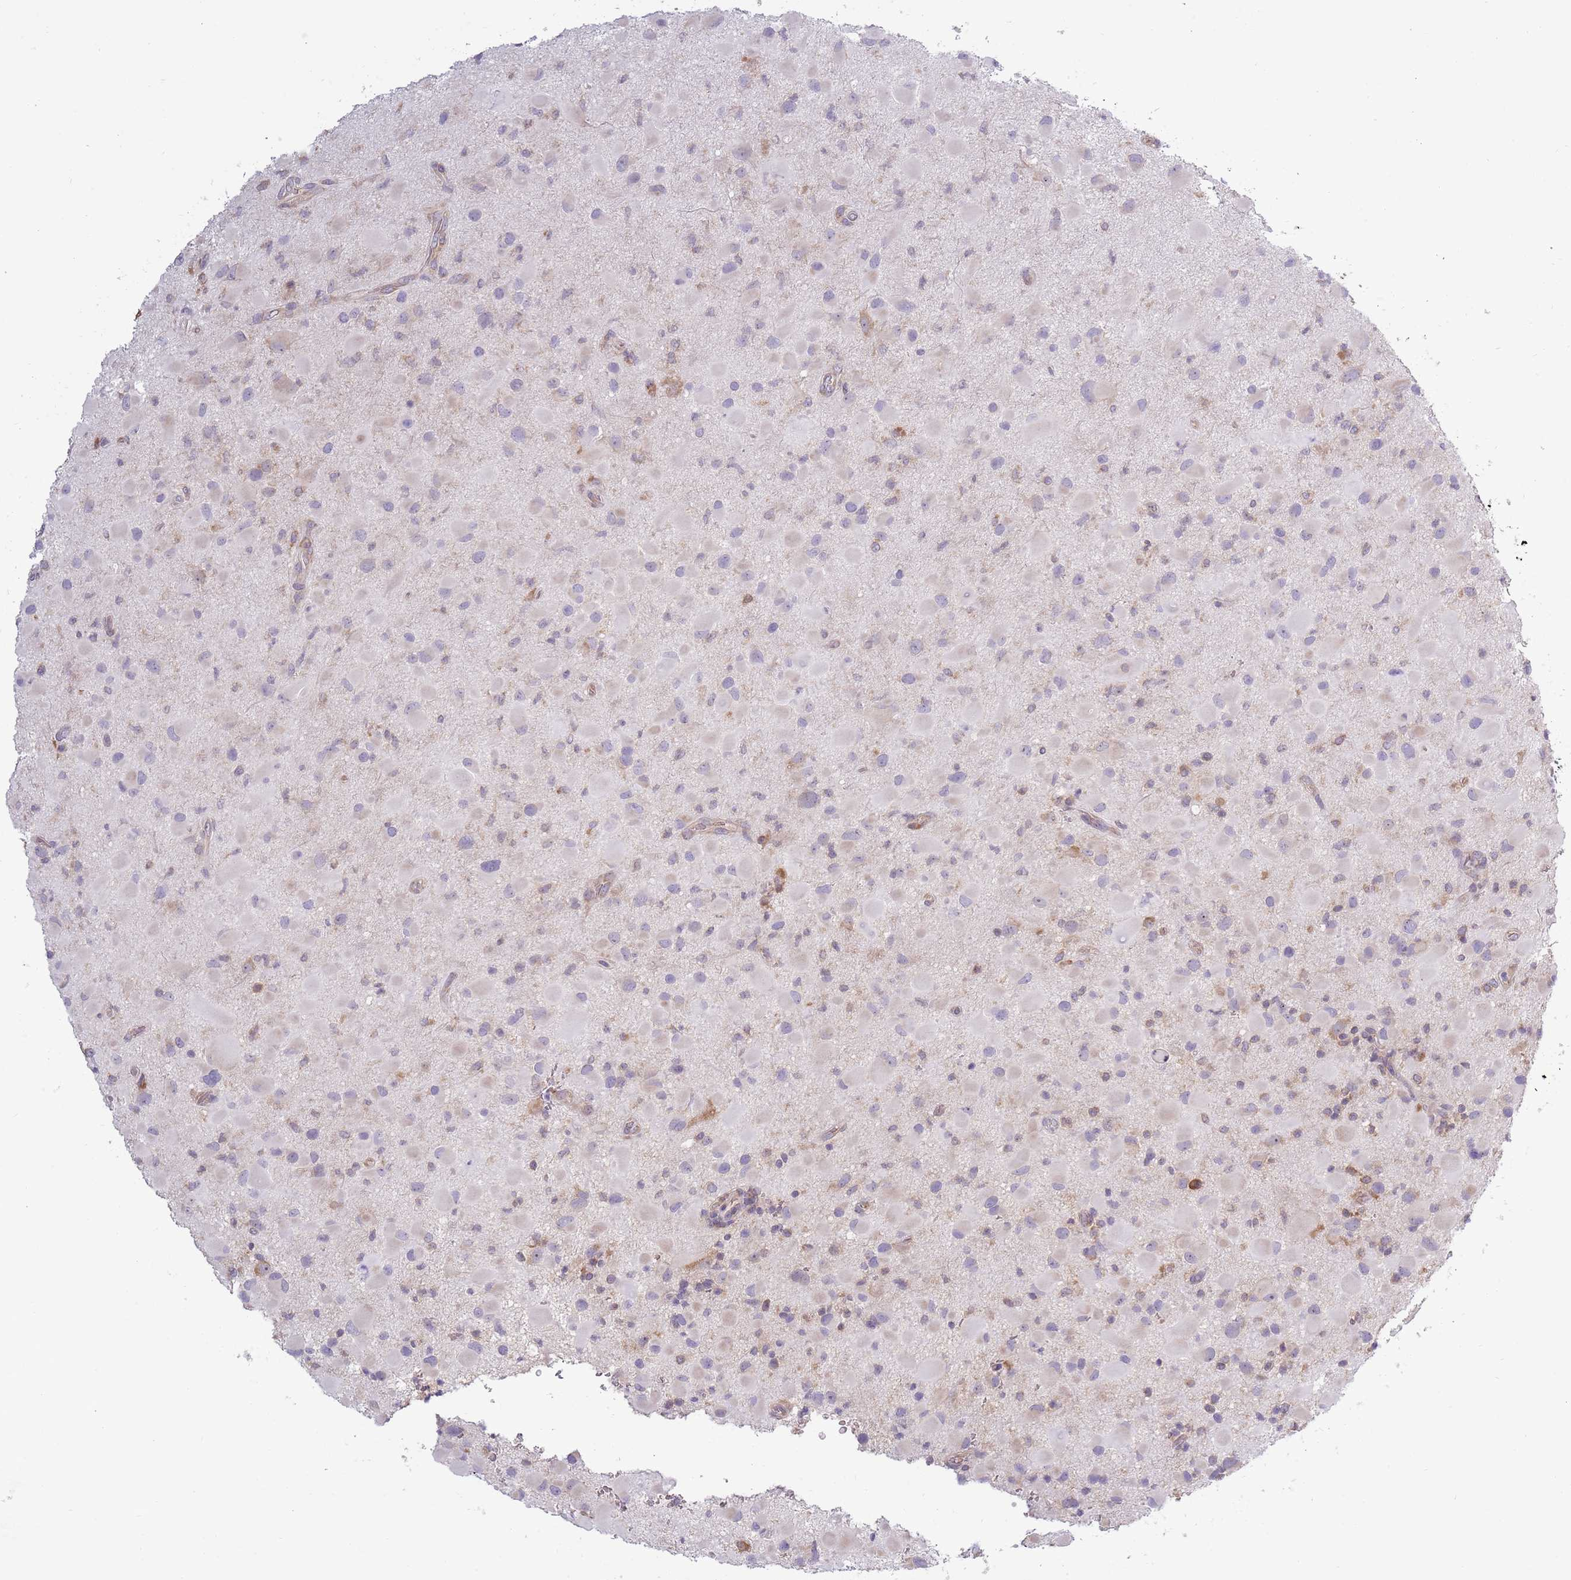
{"staining": {"intensity": "negative", "quantity": "none", "location": "none"}, "tissue": "glioma", "cell_type": "Tumor cells", "image_type": "cancer", "snomed": [{"axis": "morphology", "description": "Glioma, malignant, Low grade"}, {"axis": "topography", "description": "Brain"}], "caption": "This is a image of immunohistochemistry (IHC) staining of malignant low-grade glioma, which shows no expression in tumor cells.", "gene": "RPL17-C18orf32", "patient": {"sex": "female", "age": 32}}